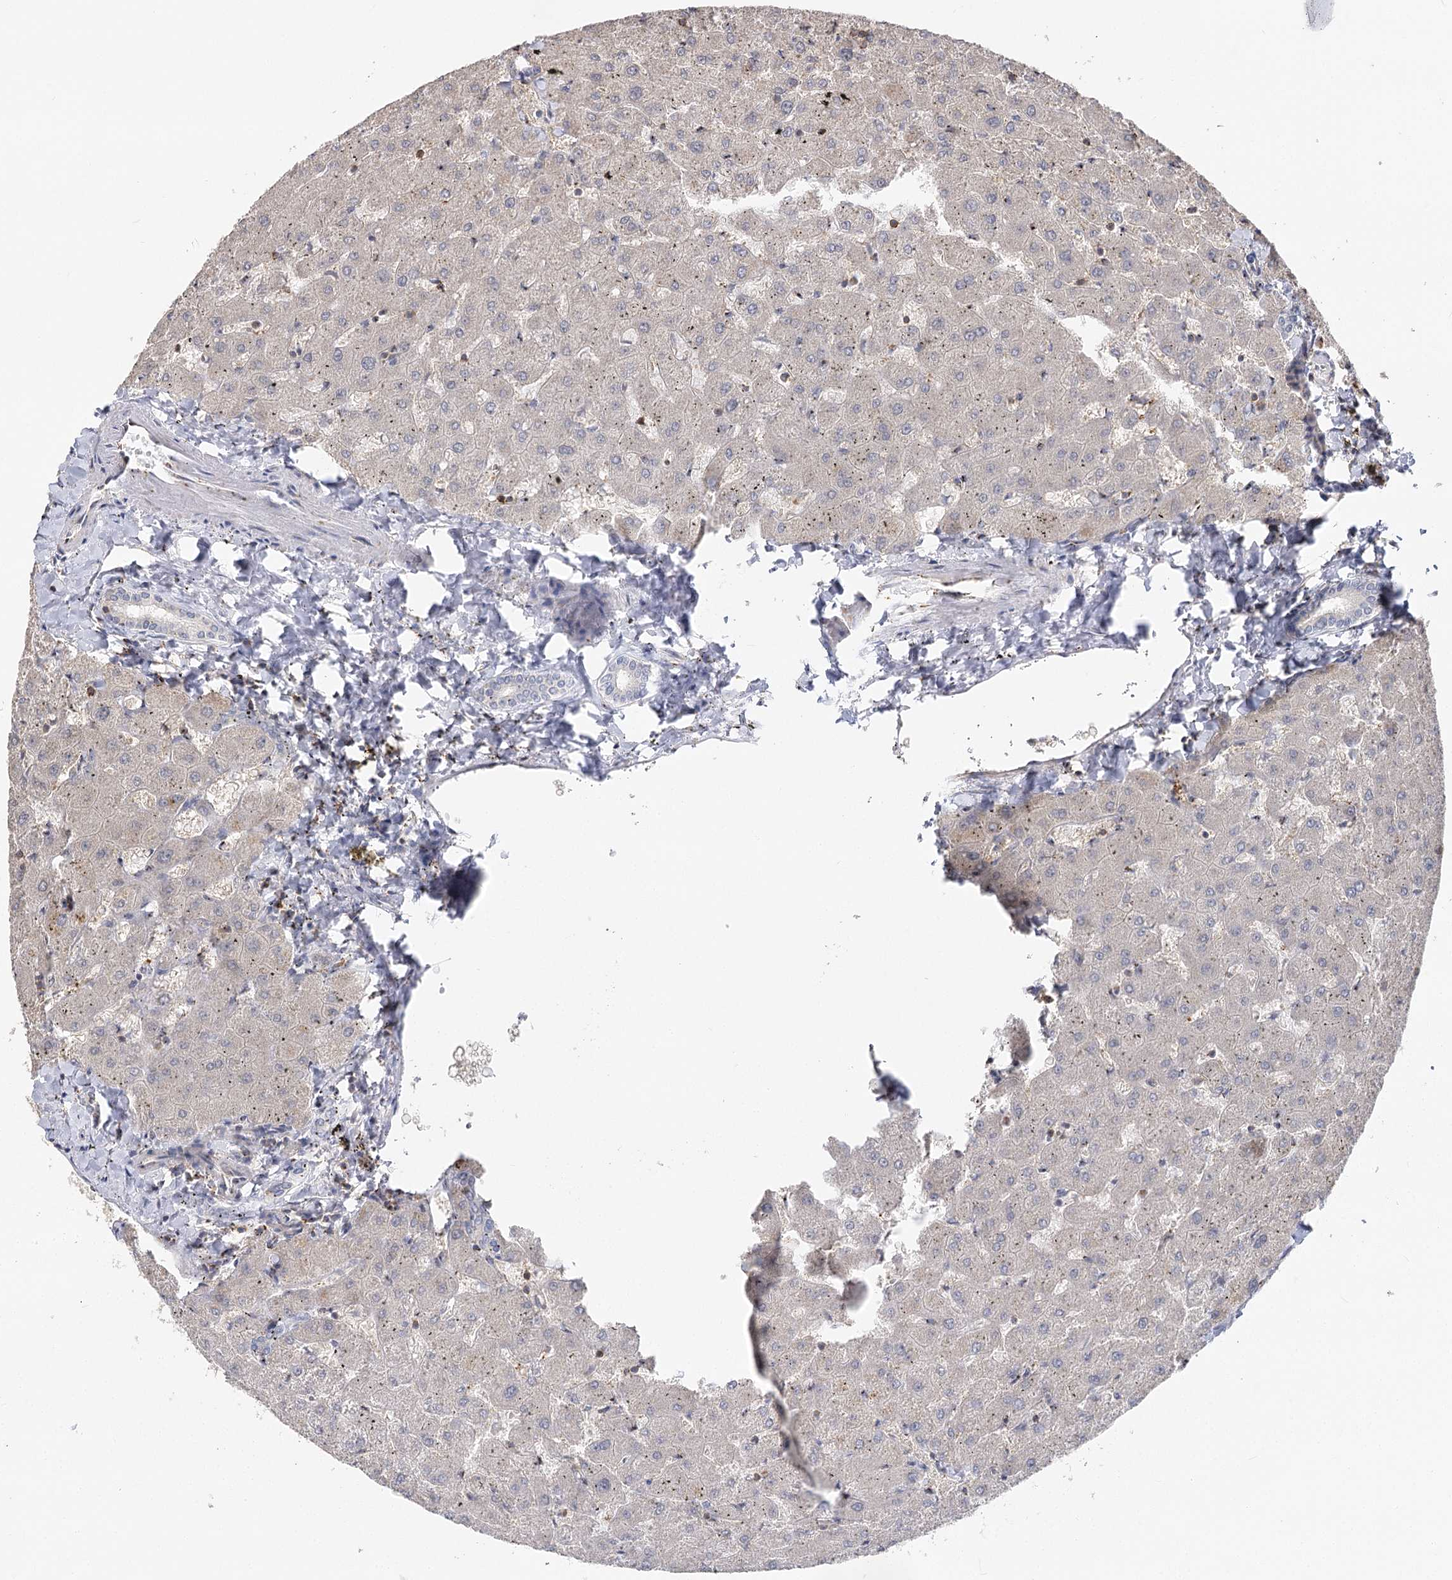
{"staining": {"intensity": "negative", "quantity": "none", "location": "none"}, "tissue": "liver", "cell_type": "Cholangiocytes", "image_type": "normal", "snomed": [{"axis": "morphology", "description": "Normal tissue, NOS"}, {"axis": "topography", "description": "Liver"}], "caption": "Unremarkable liver was stained to show a protein in brown. There is no significant staining in cholangiocytes. (DAB IHC, high magnification).", "gene": "SEC24B", "patient": {"sex": "female", "age": 63}}